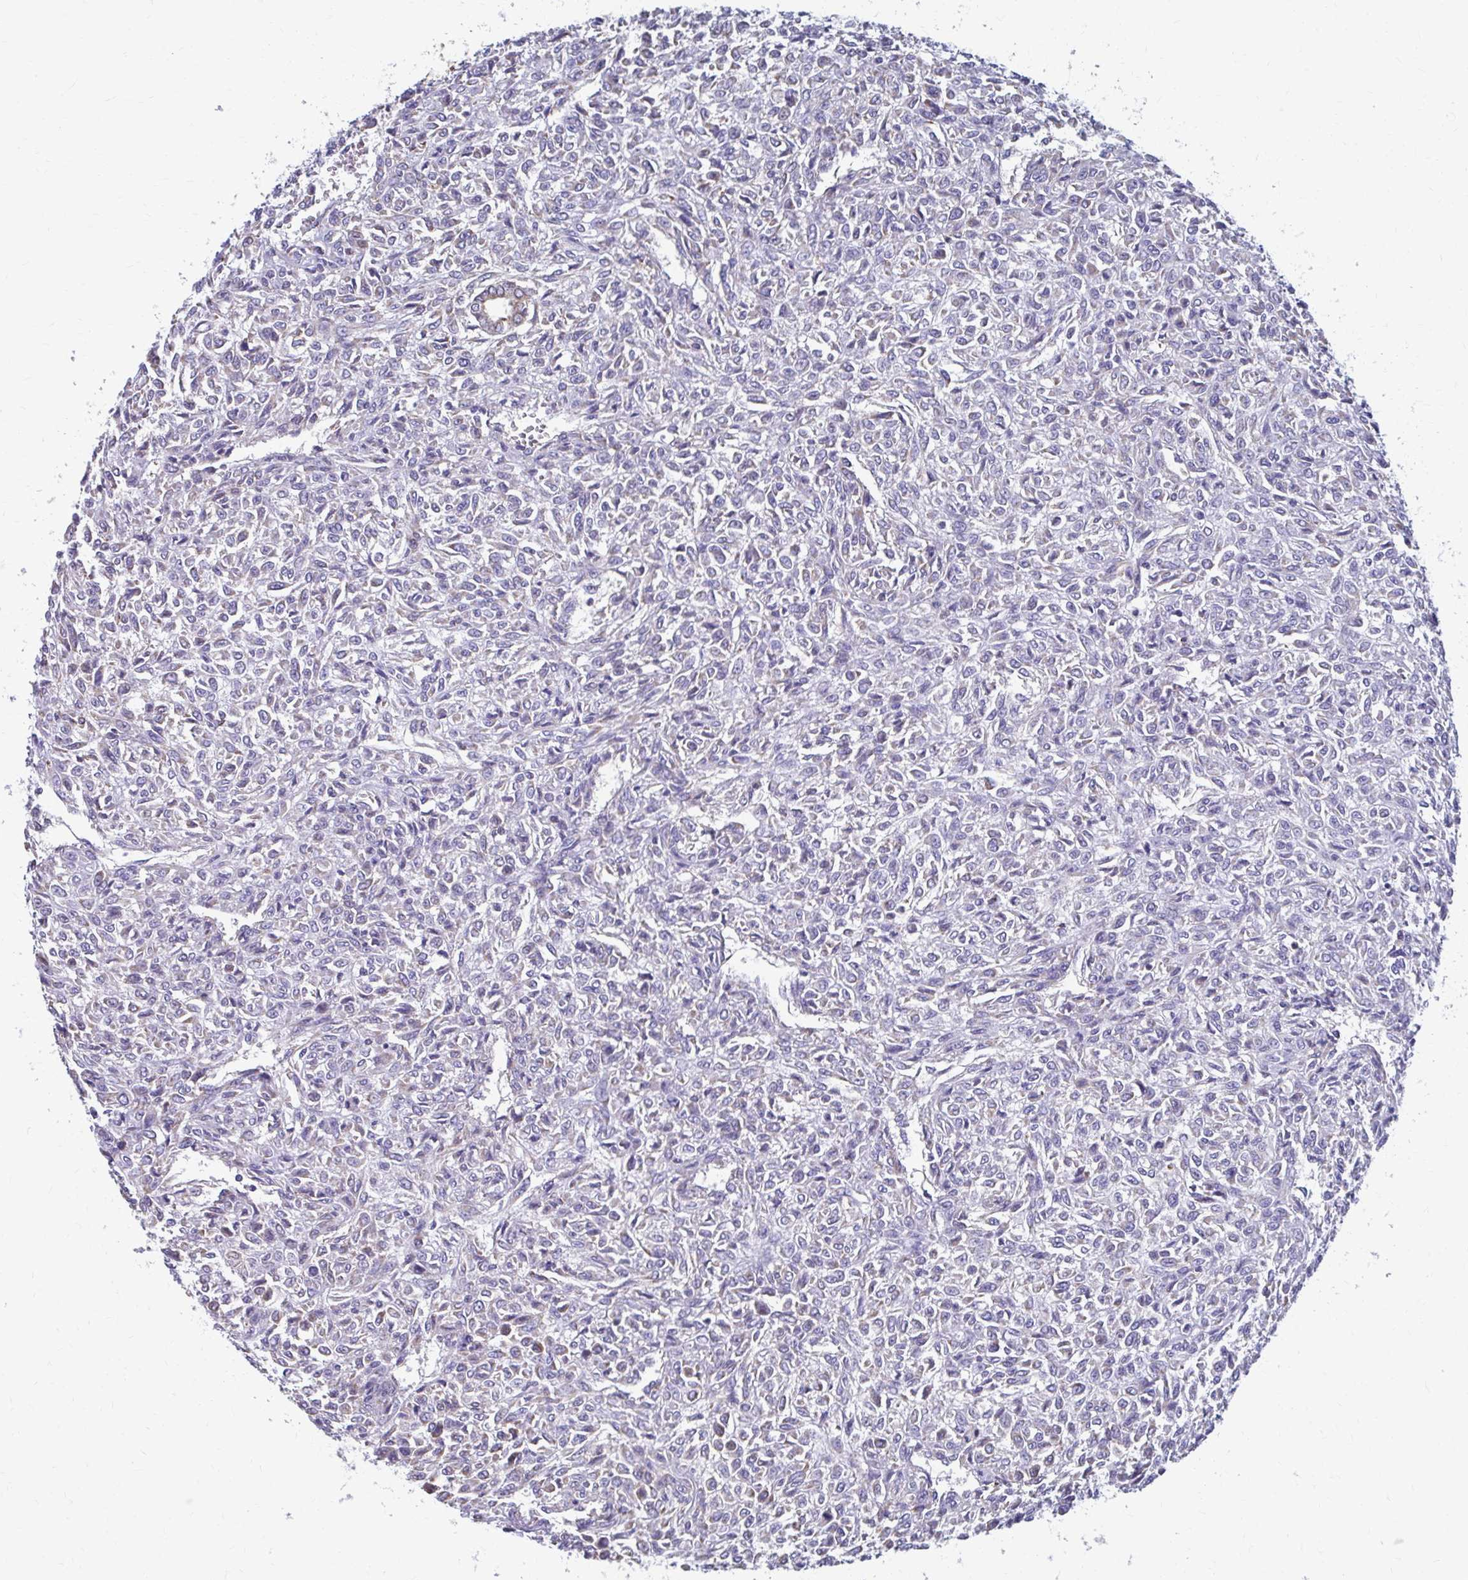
{"staining": {"intensity": "negative", "quantity": "none", "location": "none"}, "tissue": "renal cancer", "cell_type": "Tumor cells", "image_type": "cancer", "snomed": [{"axis": "morphology", "description": "Adenocarcinoma, NOS"}, {"axis": "topography", "description": "Kidney"}], "caption": "The IHC histopathology image has no significant staining in tumor cells of renal cancer tissue.", "gene": "FKBP2", "patient": {"sex": "male", "age": 58}}